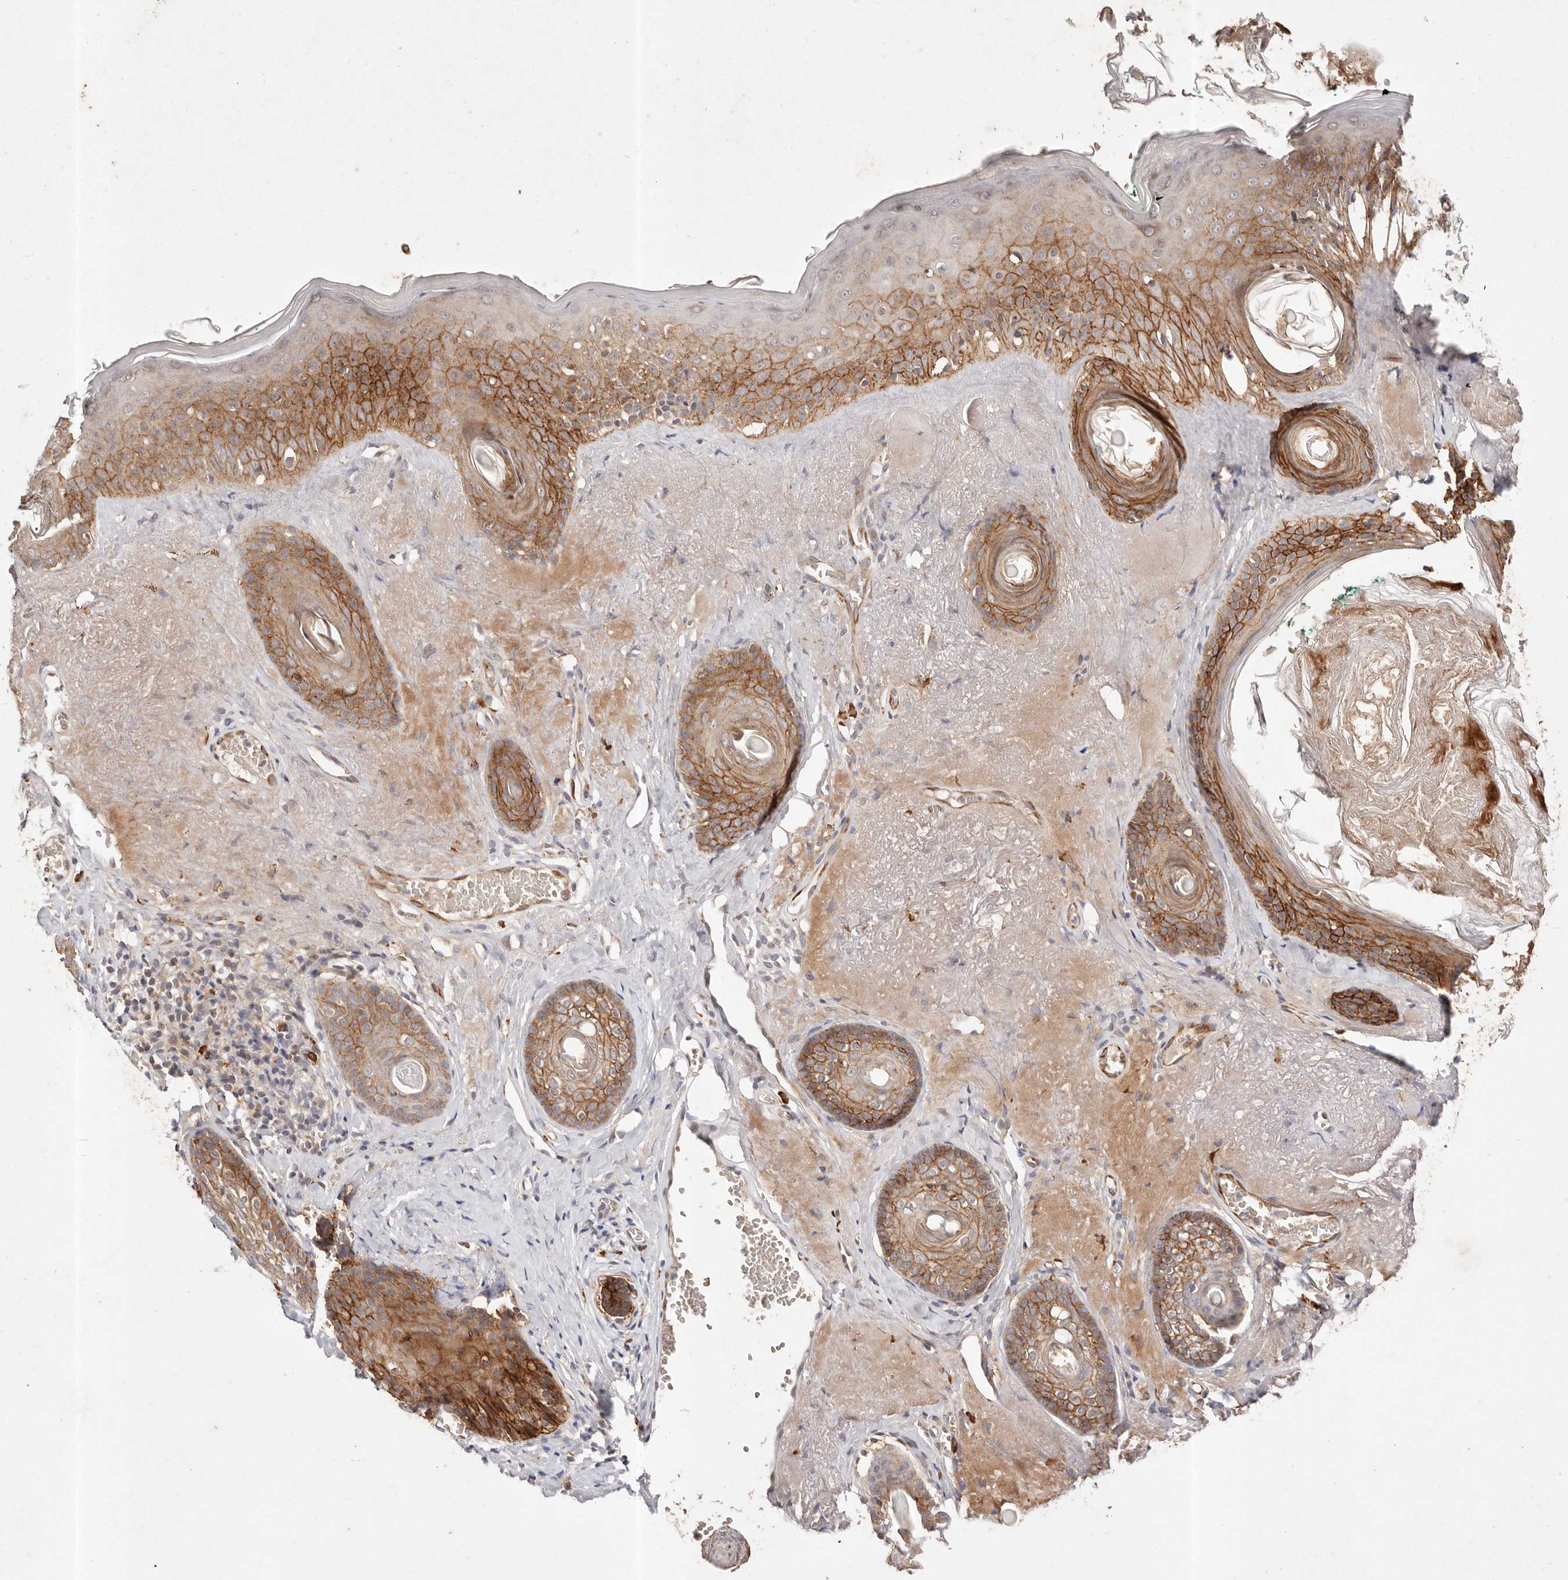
{"staining": {"intensity": "strong", "quantity": ">75%", "location": "cytoplasmic/membranous"}, "tissue": "skin cancer", "cell_type": "Tumor cells", "image_type": "cancer", "snomed": [{"axis": "morphology", "description": "Basal cell carcinoma"}, {"axis": "topography", "description": "Skin"}], "caption": "Protein staining demonstrates strong cytoplasmic/membranous expression in approximately >75% of tumor cells in basal cell carcinoma (skin). (Brightfield microscopy of DAB IHC at high magnification).", "gene": "CXADR", "patient": {"sex": "male", "age": 62}}